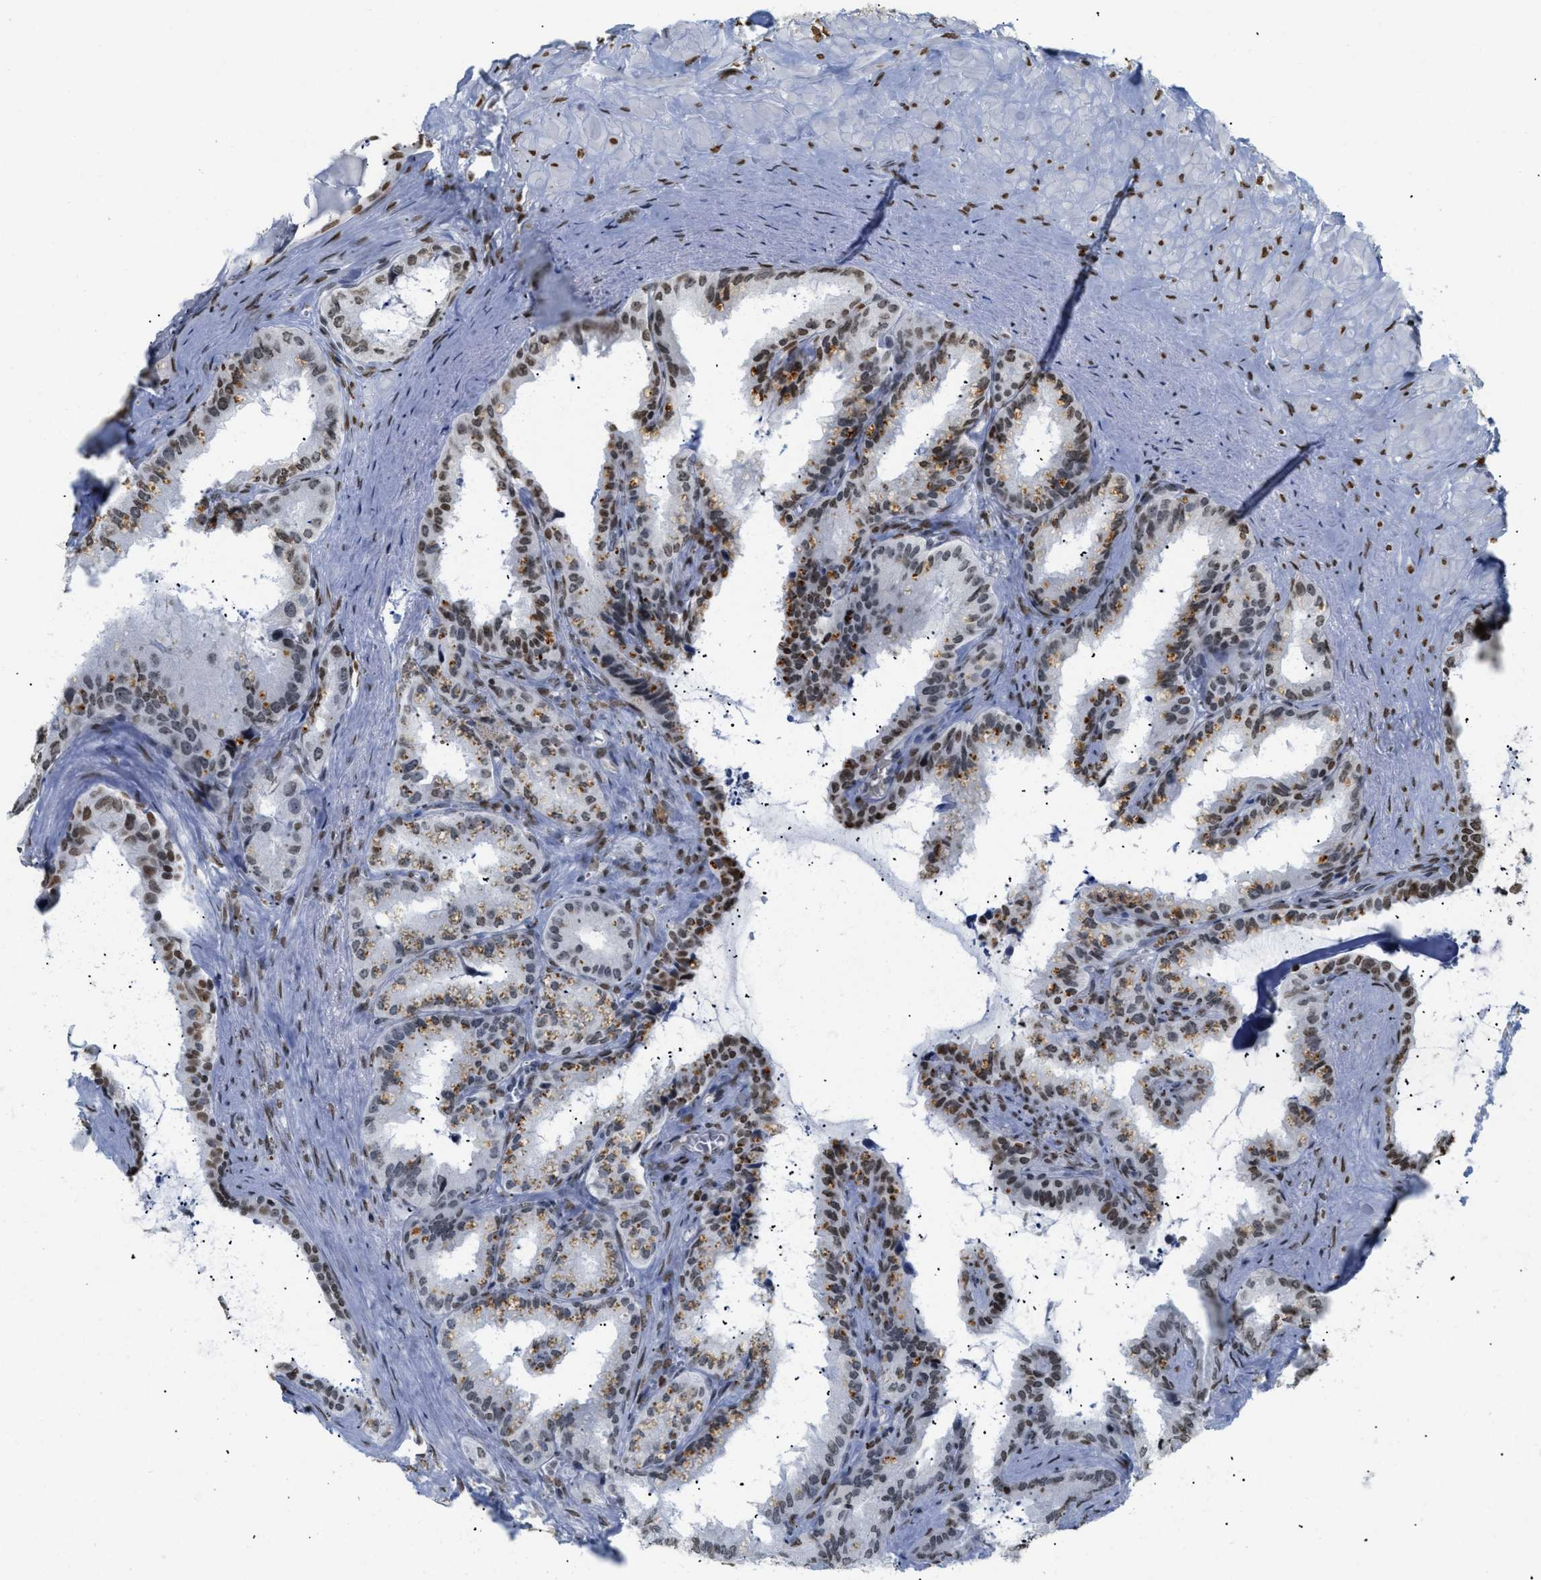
{"staining": {"intensity": "moderate", "quantity": ">75%", "location": "cytoplasmic/membranous,nuclear"}, "tissue": "seminal vesicle", "cell_type": "Glandular cells", "image_type": "normal", "snomed": [{"axis": "morphology", "description": "Normal tissue, NOS"}, {"axis": "topography", "description": "Seminal veicle"}], "caption": "About >75% of glandular cells in normal human seminal vesicle show moderate cytoplasmic/membranous,nuclear protein expression as visualized by brown immunohistochemical staining.", "gene": "HMGN2", "patient": {"sex": "male", "age": 64}}